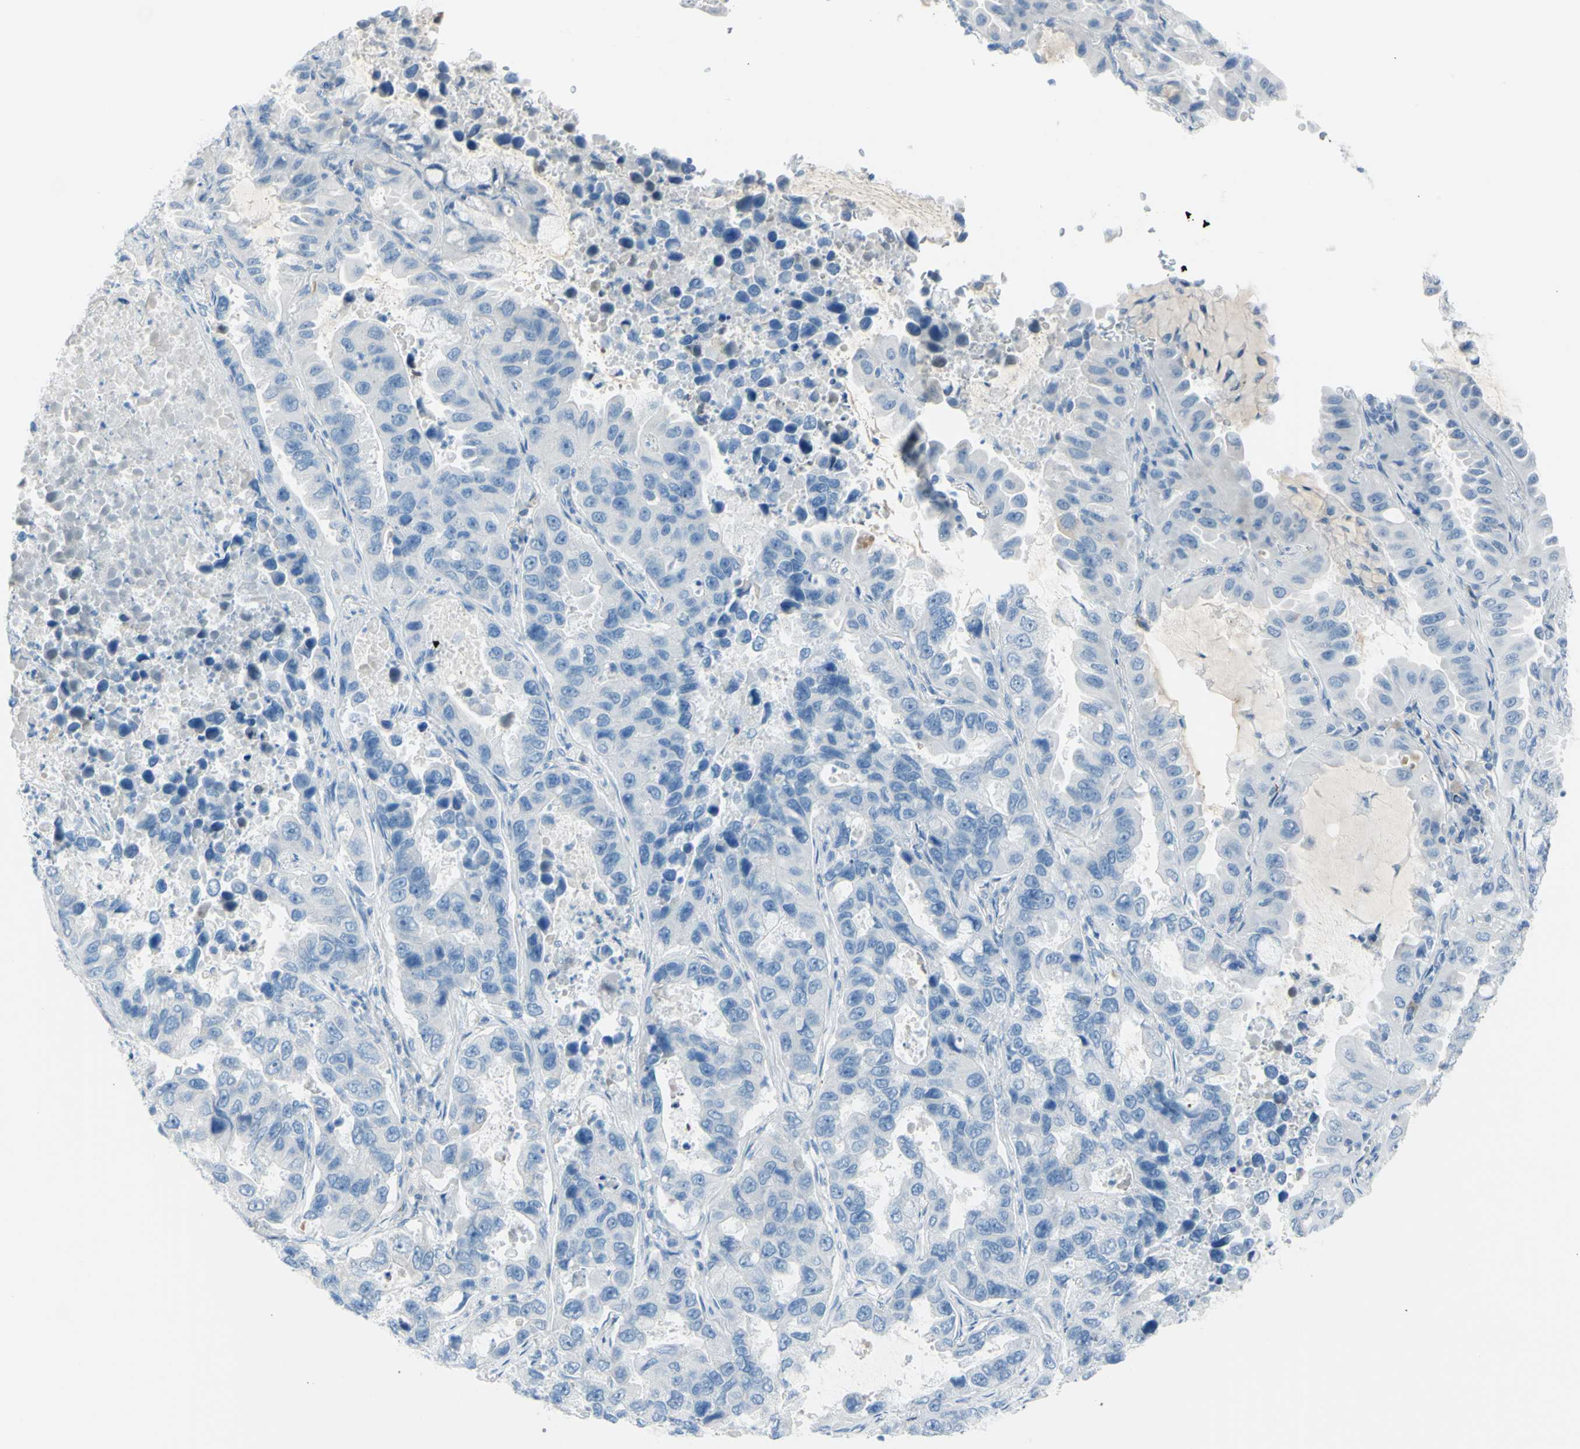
{"staining": {"intensity": "negative", "quantity": "none", "location": "none"}, "tissue": "lung cancer", "cell_type": "Tumor cells", "image_type": "cancer", "snomed": [{"axis": "morphology", "description": "Adenocarcinoma, NOS"}, {"axis": "topography", "description": "Lung"}], "caption": "The immunohistochemistry histopathology image has no significant staining in tumor cells of lung cancer tissue.", "gene": "TFPI2", "patient": {"sex": "male", "age": 64}}